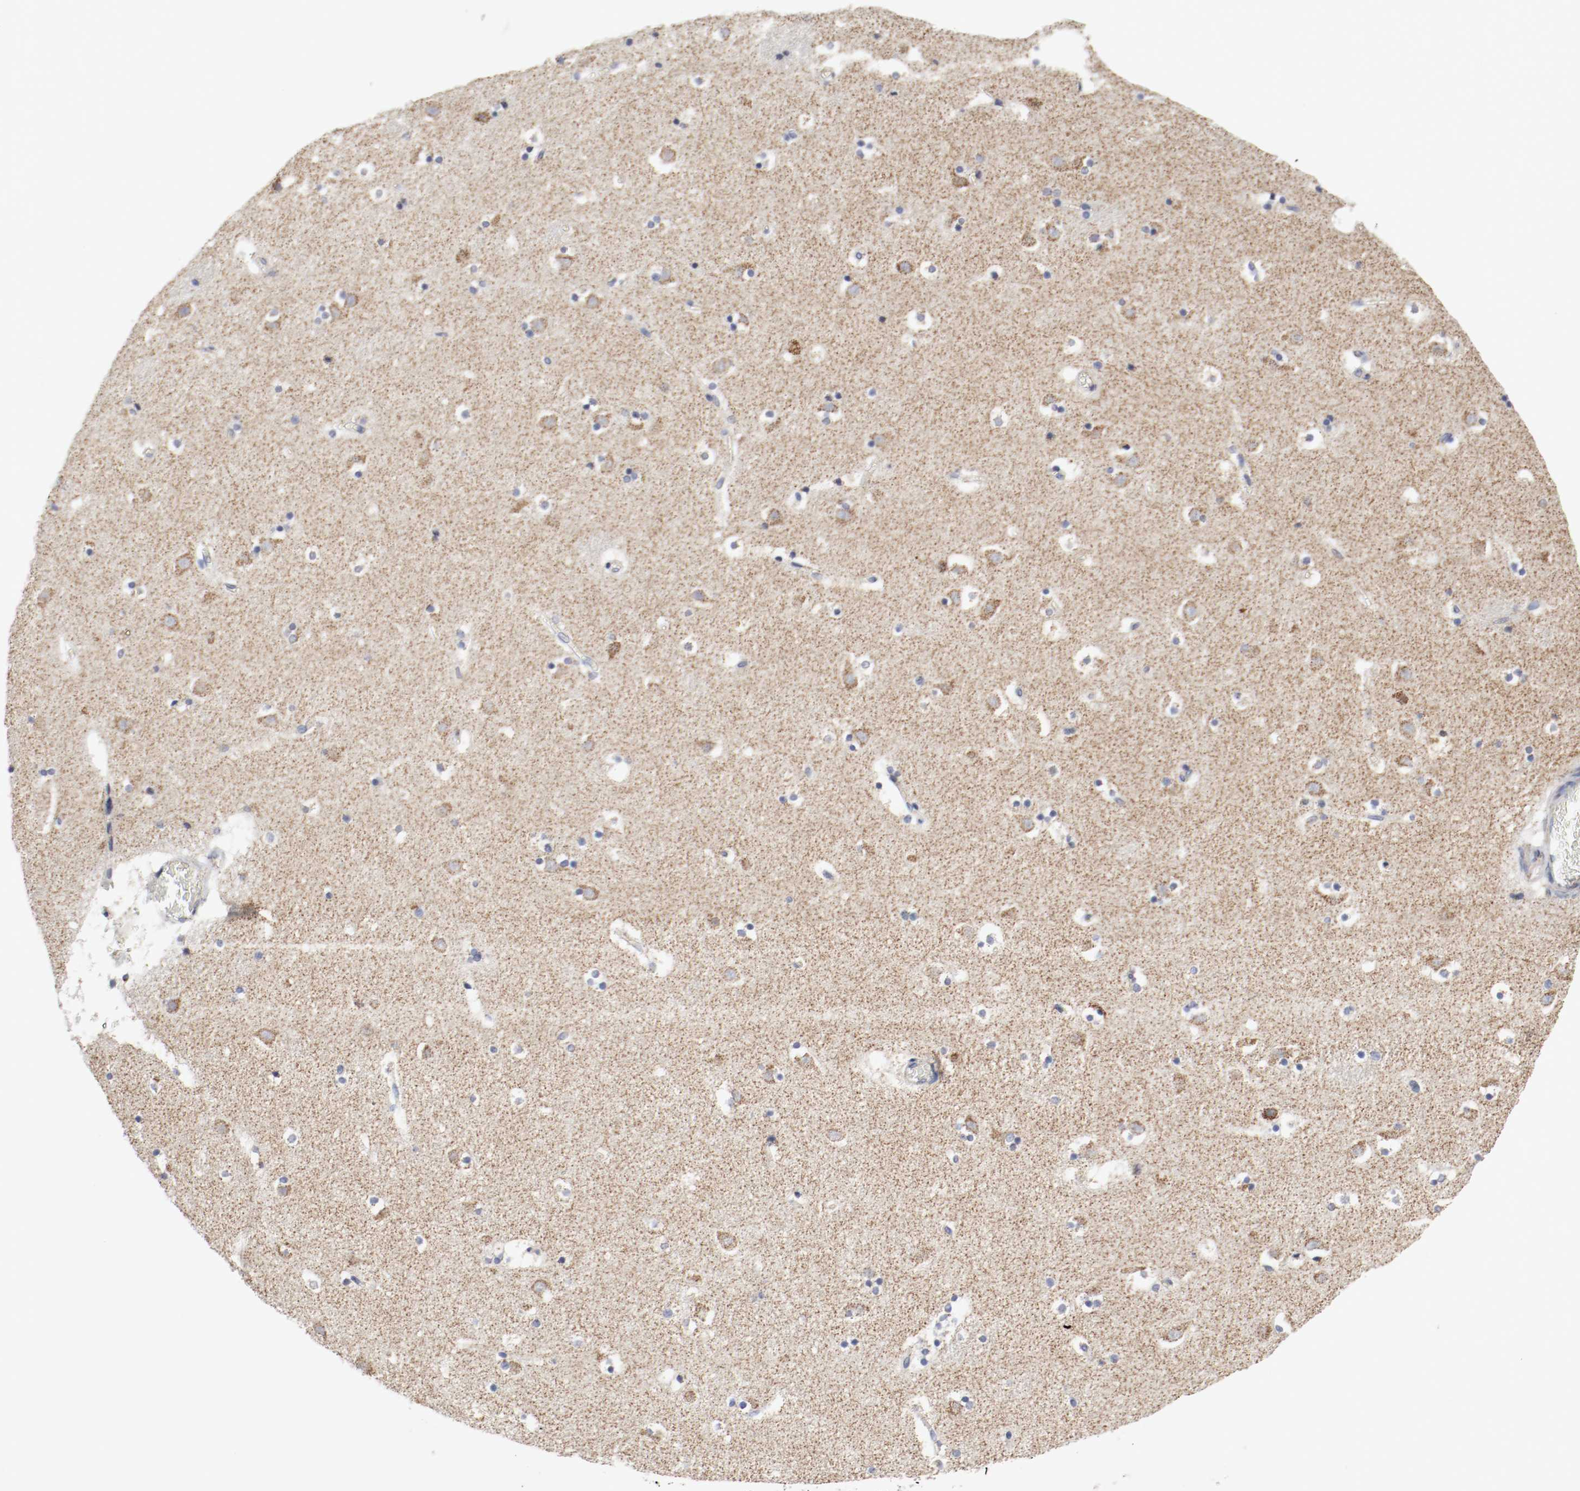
{"staining": {"intensity": "moderate", "quantity": ">75%", "location": "cytoplasmic/membranous"}, "tissue": "caudate", "cell_type": "Glial cells", "image_type": "normal", "snomed": [{"axis": "morphology", "description": "Normal tissue, NOS"}, {"axis": "topography", "description": "Lateral ventricle wall"}], "caption": "A medium amount of moderate cytoplasmic/membranous positivity is identified in about >75% of glial cells in normal caudate.", "gene": "AFG3L2", "patient": {"sex": "male", "age": 45}}